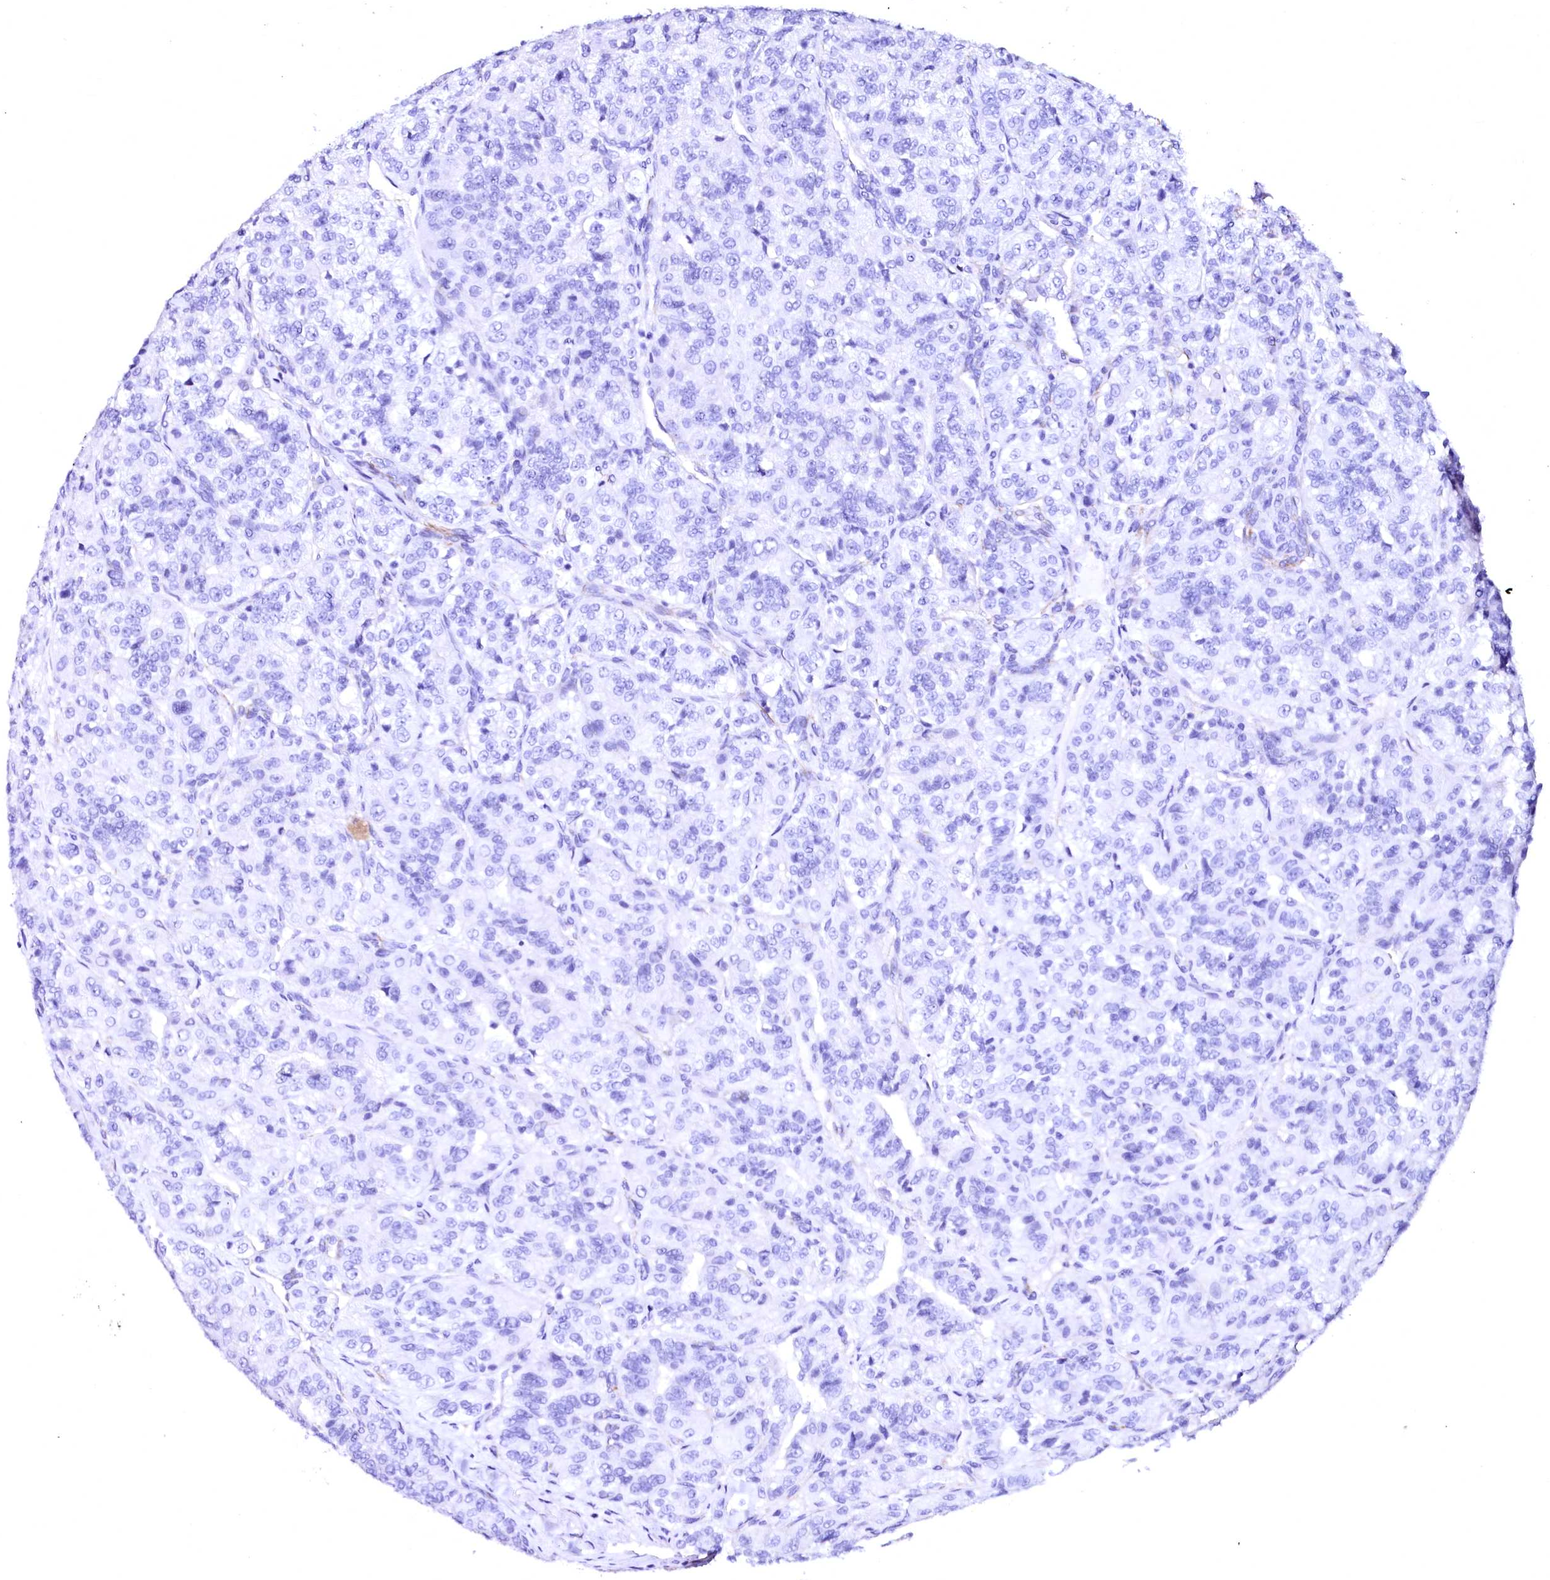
{"staining": {"intensity": "negative", "quantity": "none", "location": "none"}, "tissue": "renal cancer", "cell_type": "Tumor cells", "image_type": "cancer", "snomed": [{"axis": "morphology", "description": "Adenocarcinoma, NOS"}, {"axis": "topography", "description": "Kidney"}], "caption": "Renal cancer (adenocarcinoma) stained for a protein using IHC demonstrates no staining tumor cells.", "gene": "SFR1", "patient": {"sex": "female", "age": 63}}